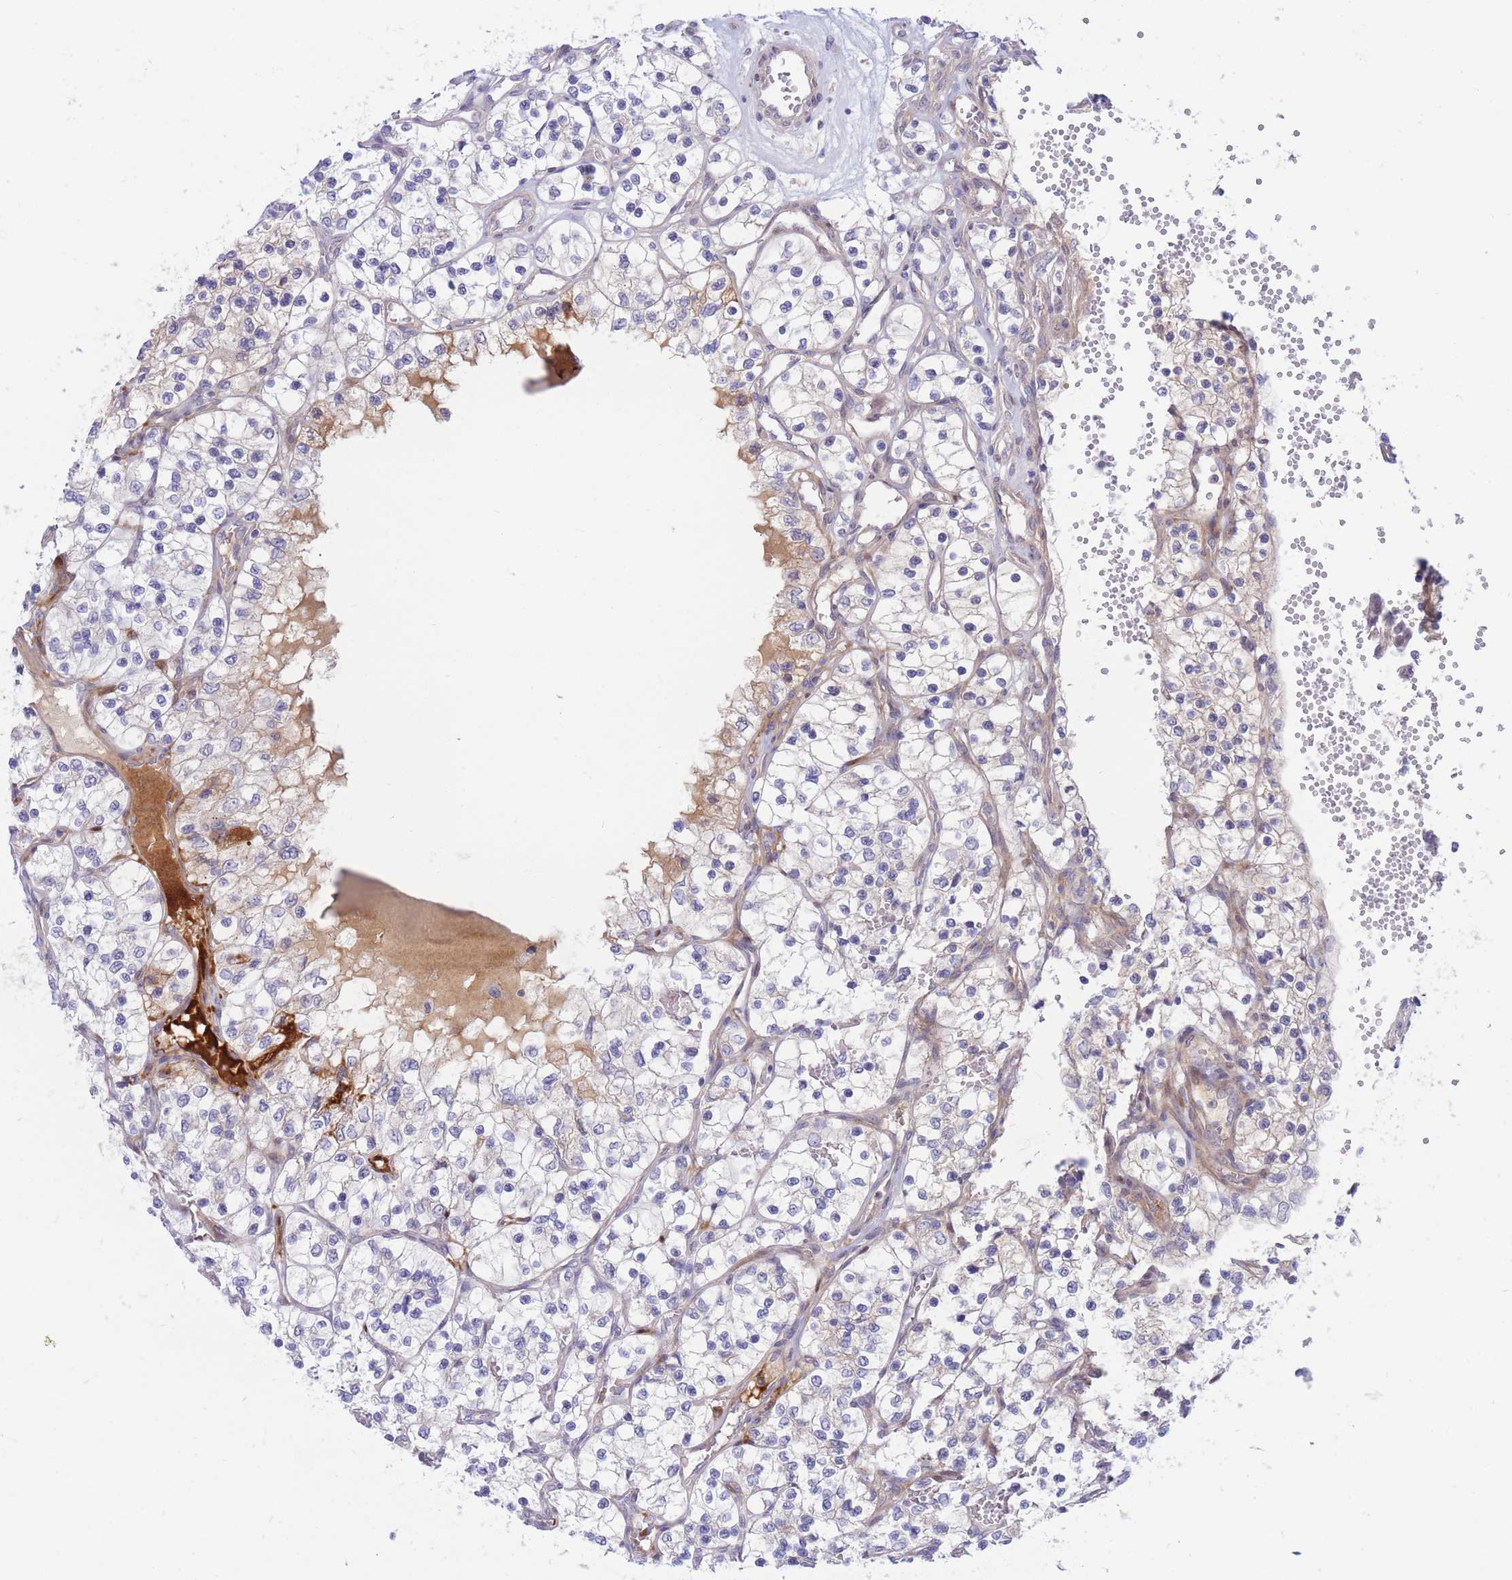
{"staining": {"intensity": "negative", "quantity": "none", "location": "none"}, "tissue": "renal cancer", "cell_type": "Tumor cells", "image_type": "cancer", "snomed": [{"axis": "morphology", "description": "Adenocarcinoma, NOS"}, {"axis": "topography", "description": "Kidney"}], "caption": "DAB (3,3'-diaminobenzidine) immunohistochemical staining of adenocarcinoma (renal) exhibits no significant staining in tumor cells. Brightfield microscopy of immunohistochemistry (IHC) stained with DAB (brown) and hematoxylin (blue), captured at high magnification.", "gene": "APOL4", "patient": {"sex": "female", "age": 69}}